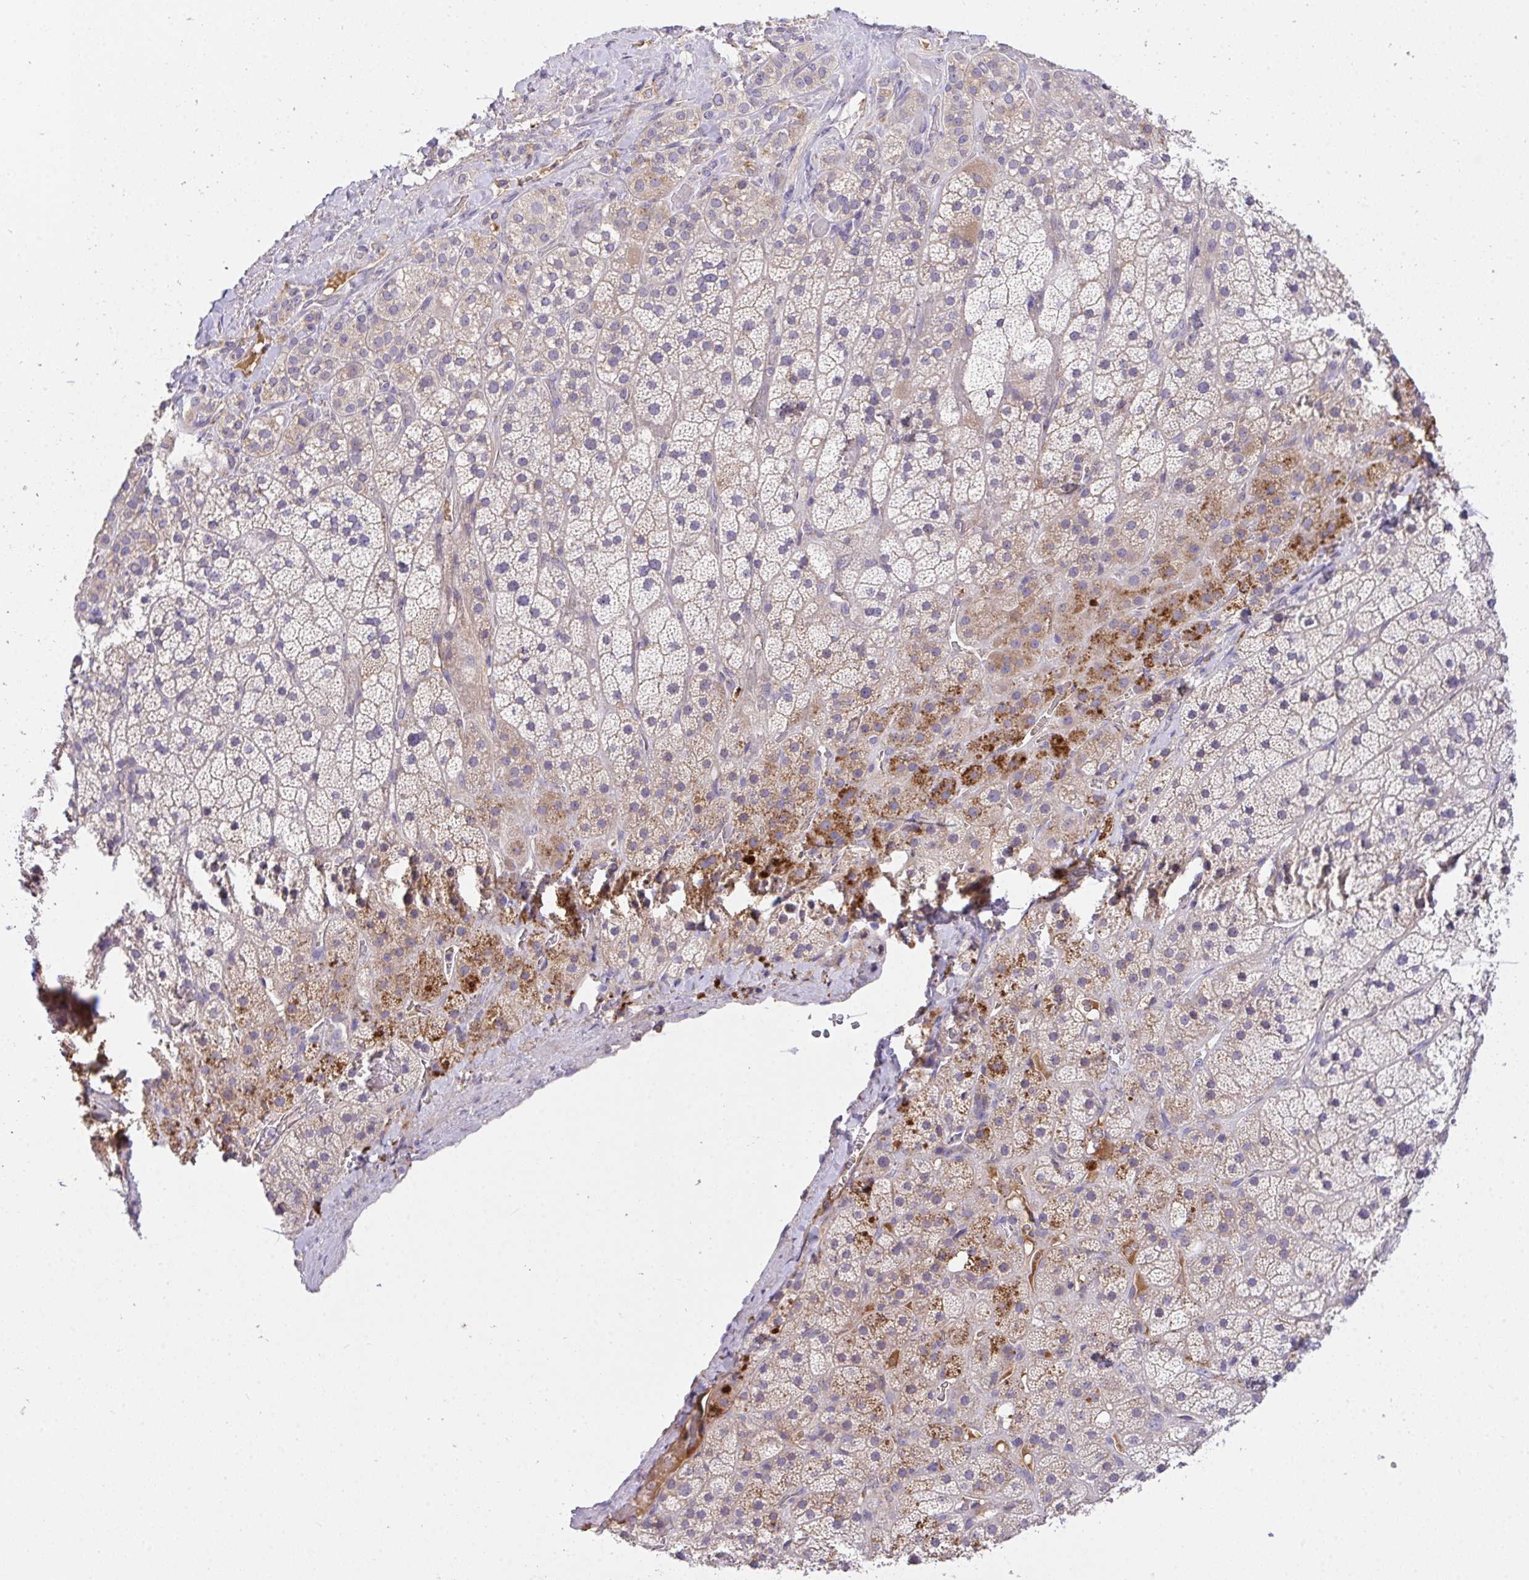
{"staining": {"intensity": "moderate", "quantity": "<25%", "location": "cytoplasmic/membranous"}, "tissue": "adrenal gland", "cell_type": "Glandular cells", "image_type": "normal", "snomed": [{"axis": "morphology", "description": "Normal tissue, NOS"}, {"axis": "topography", "description": "Adrenal gland"}], "caption": "Protein positivity by immunohistochemistry displays moderate cytoplasmic/membranous expression in approximately <25% of glandular cells in unremarkable adrenal gland. The protein is shown in brown color, while the nuclei are stained blue.", "gene": "ZNF581", "patient": {"sex": "male", "age": 57}}